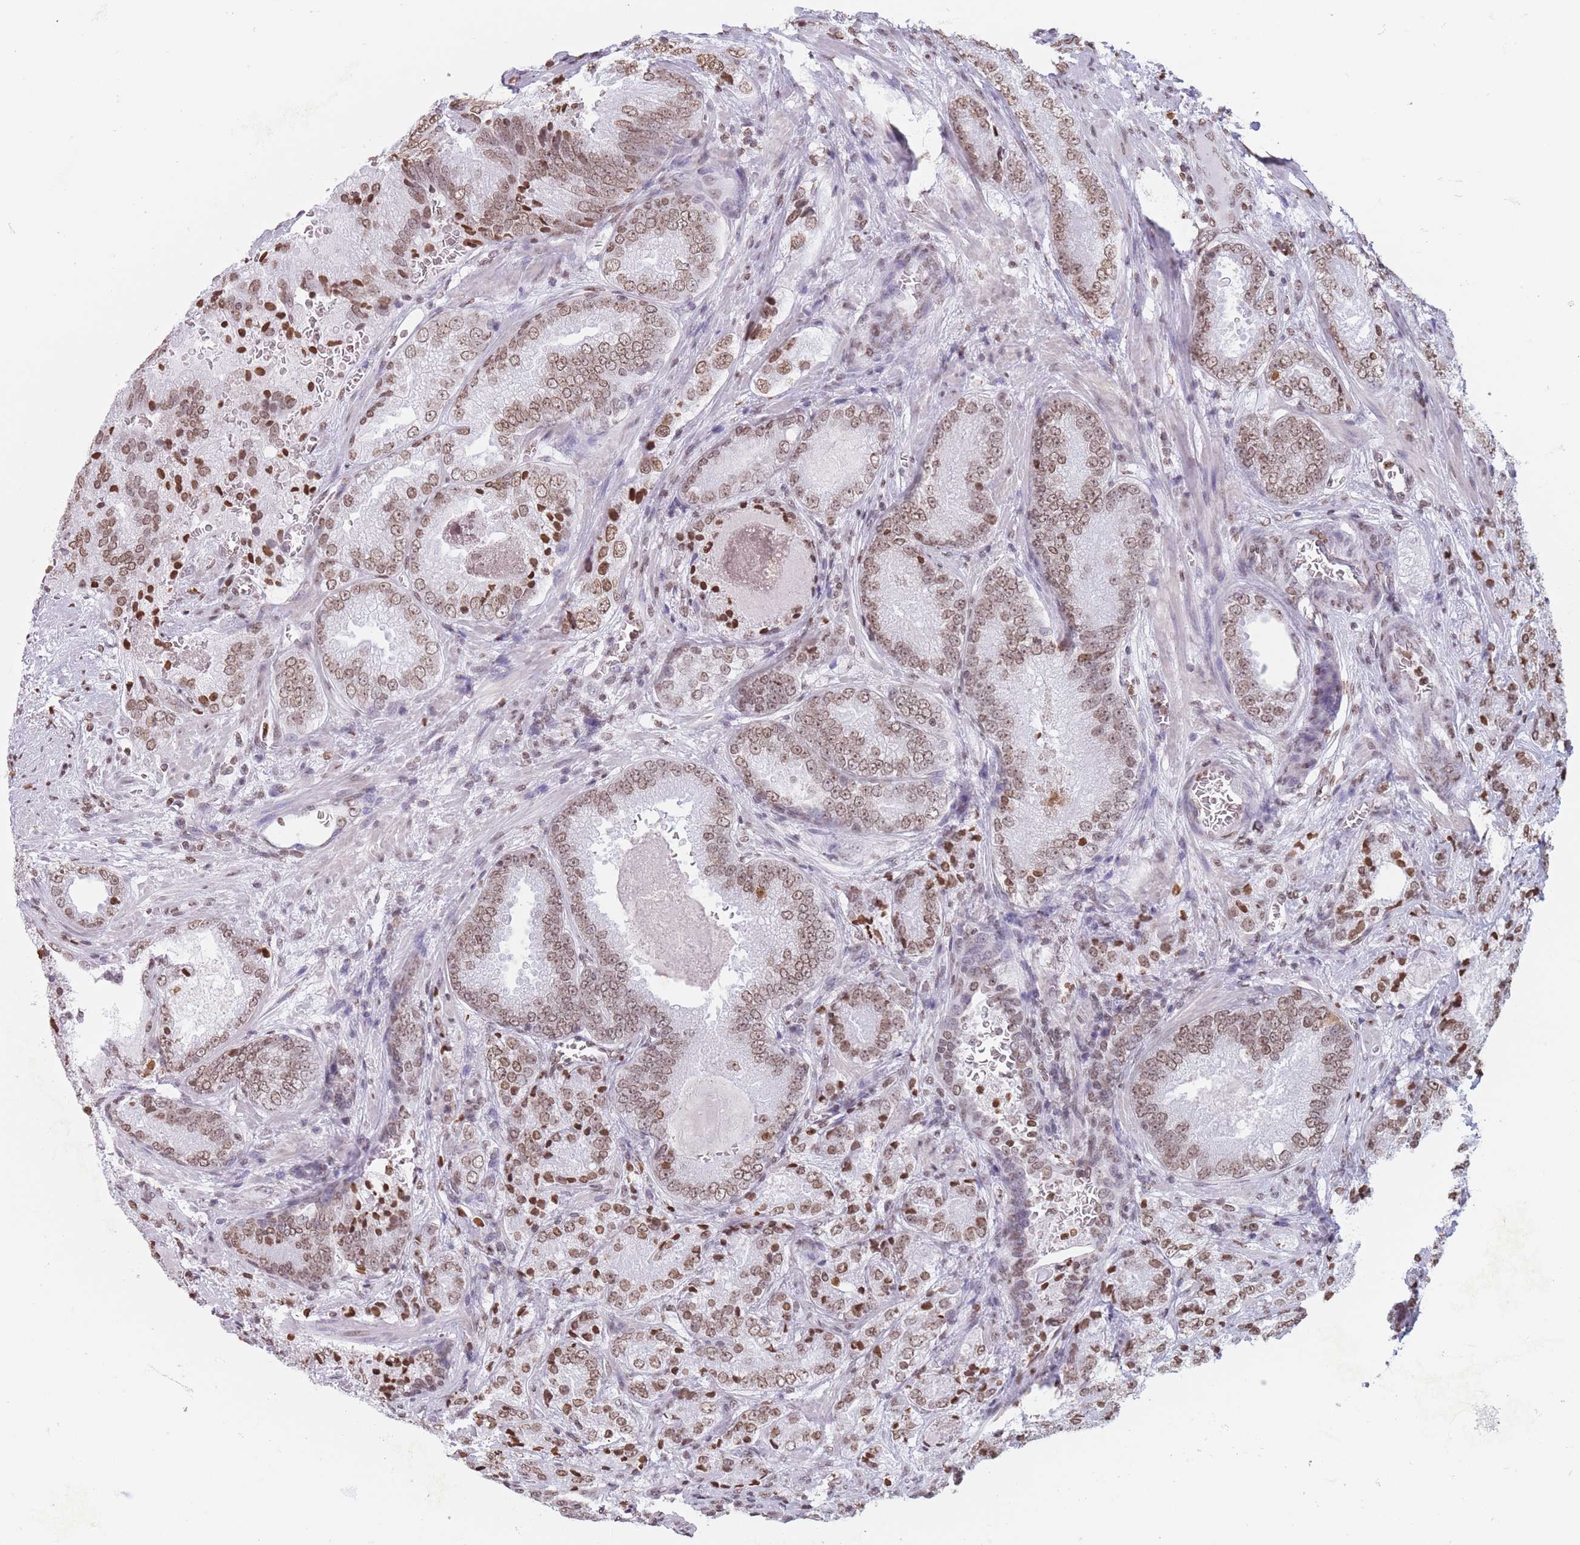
{"staining": {"intensity": "moderate", "quantity": ">75%", "location": "nuclear"}, "tissue": "prostate cancer", "cell_type": "Tumor cells", "image_type": "cancer", "snomed": [{"axis": "morphology", "description": "Adenocarcinoma, High grade"}, {"axis": "topography", "description": "Prostate"}], "caption": "Prostate cancer stained with DAB (3,3'-diaminobenzidine) IHC shows medium levels of moderate nuclear expression in approximately >75% of tumor cells. (DAB (3,3'-diaminobenzidine) IHC with brightfield microscopy, high magnification).", "gene": "RYK", "patient": {"sex": "male", "age": 63}}